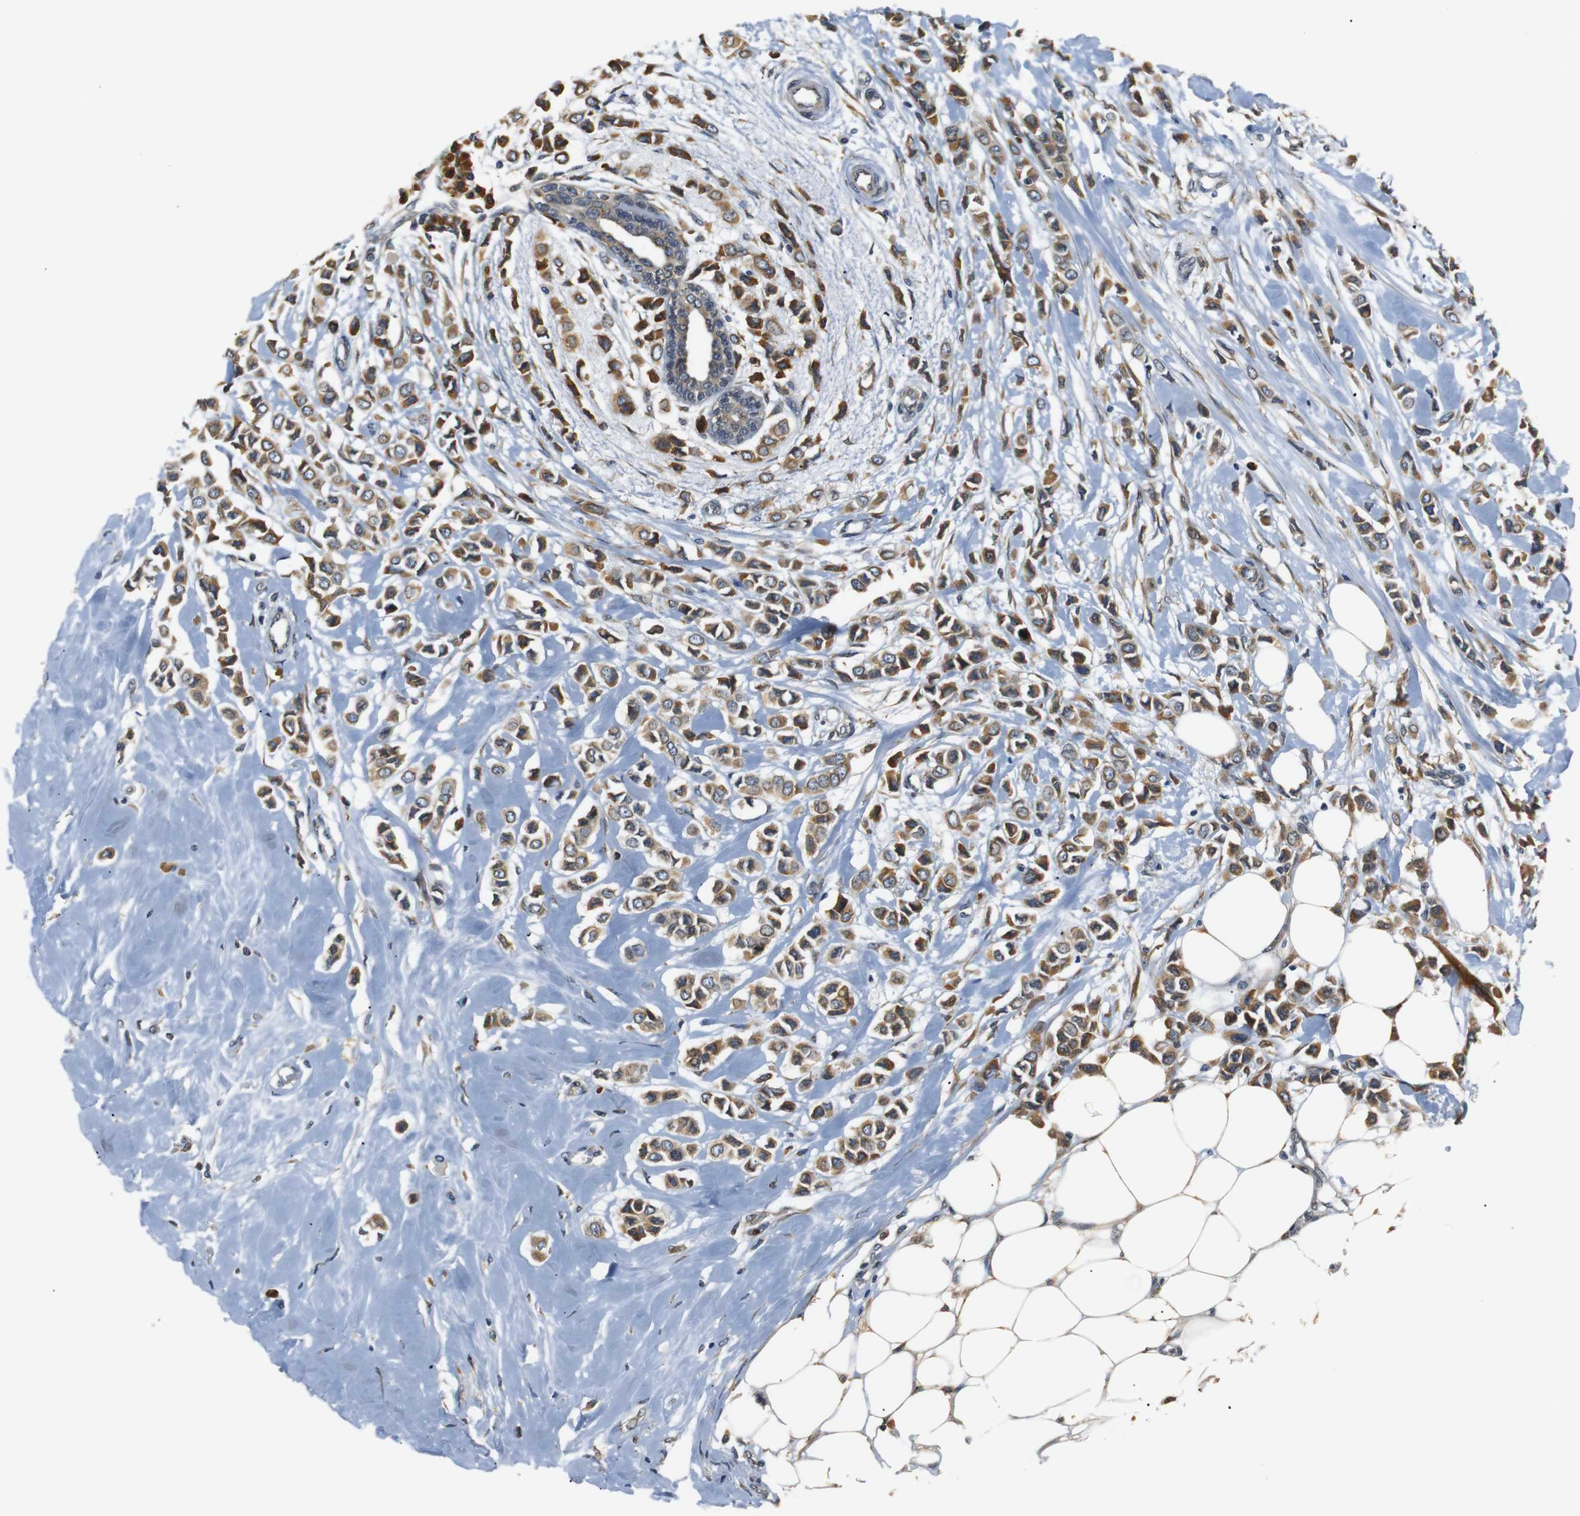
{"staining": {"intensity": "moderate", "quantity": ">75%", "location": "cytoplasmic/membranous"}, "tissue": "breast cancer", "cell_type": "Tumor cells", "image_type": "cancer", "snomed": [{"axis": "morphology", "description": "Lobular carcinoma"}, {"axis": "topography", "description": "Breast"}], "caption": "Brown immunohistochemical staining in human breast cancer demonstrates moderate cytoplasmic/membranous staining in approximately >75% of tumor cells.", "gene": "TMED2", "patient": {"sex": "female", "age": 51}}